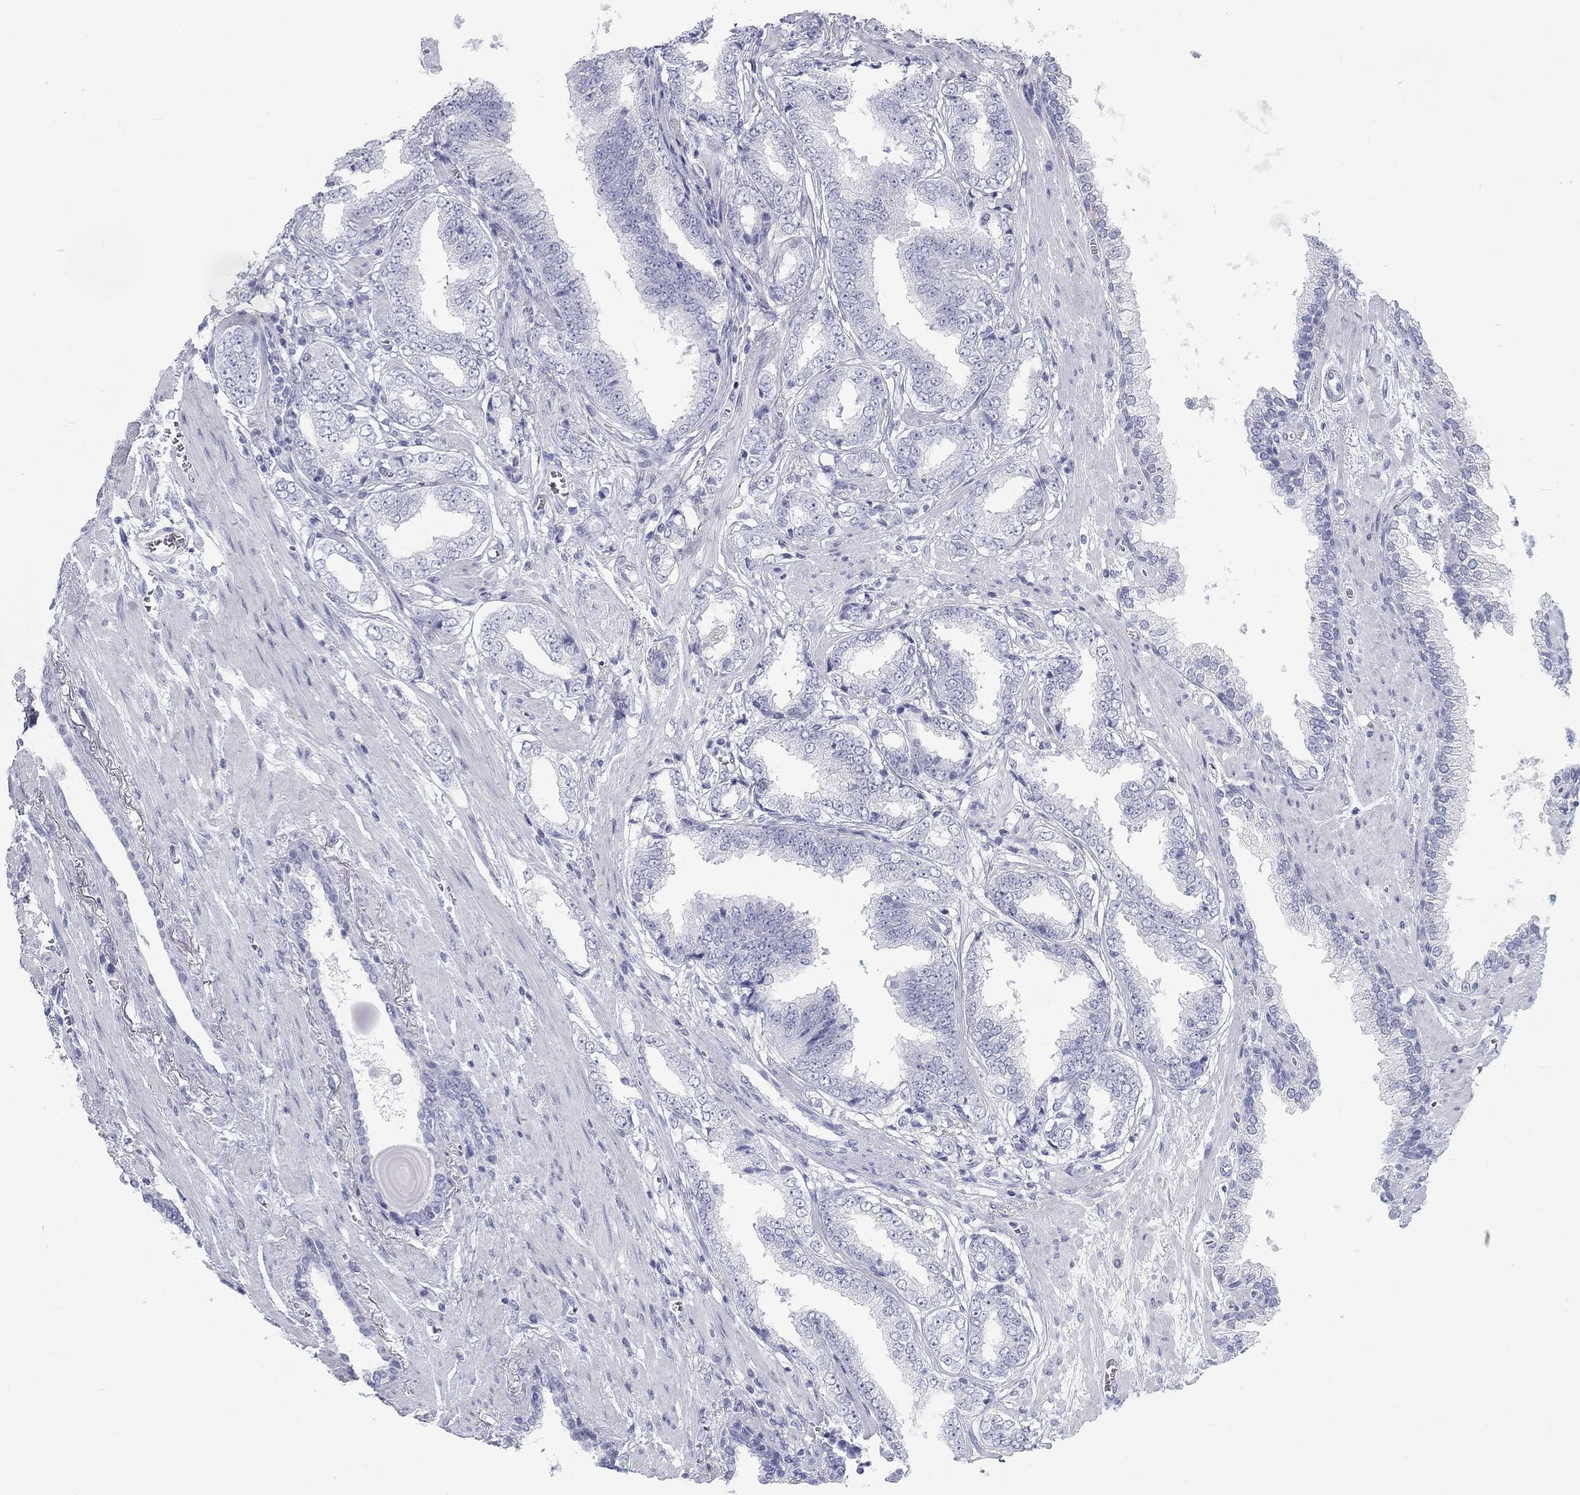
{"staining": {"intensity": "negative", "quantity": "none", "location": "none"}, "tissue": "prostate cancer", "cell_type": "Tumor cells", "image_type": "cancer", "snomed": [{"axis": "morphology", "description": "Adenocarcinoma, Low grade"}, {"axis": "topography", "description": "Prostate"}], "caption": "There is no significant positivity in tumor cells of low-grade adenocarcinoma (prostate).", "gene": "CALB1", "patient": {"sex": "male", "age": 69}}